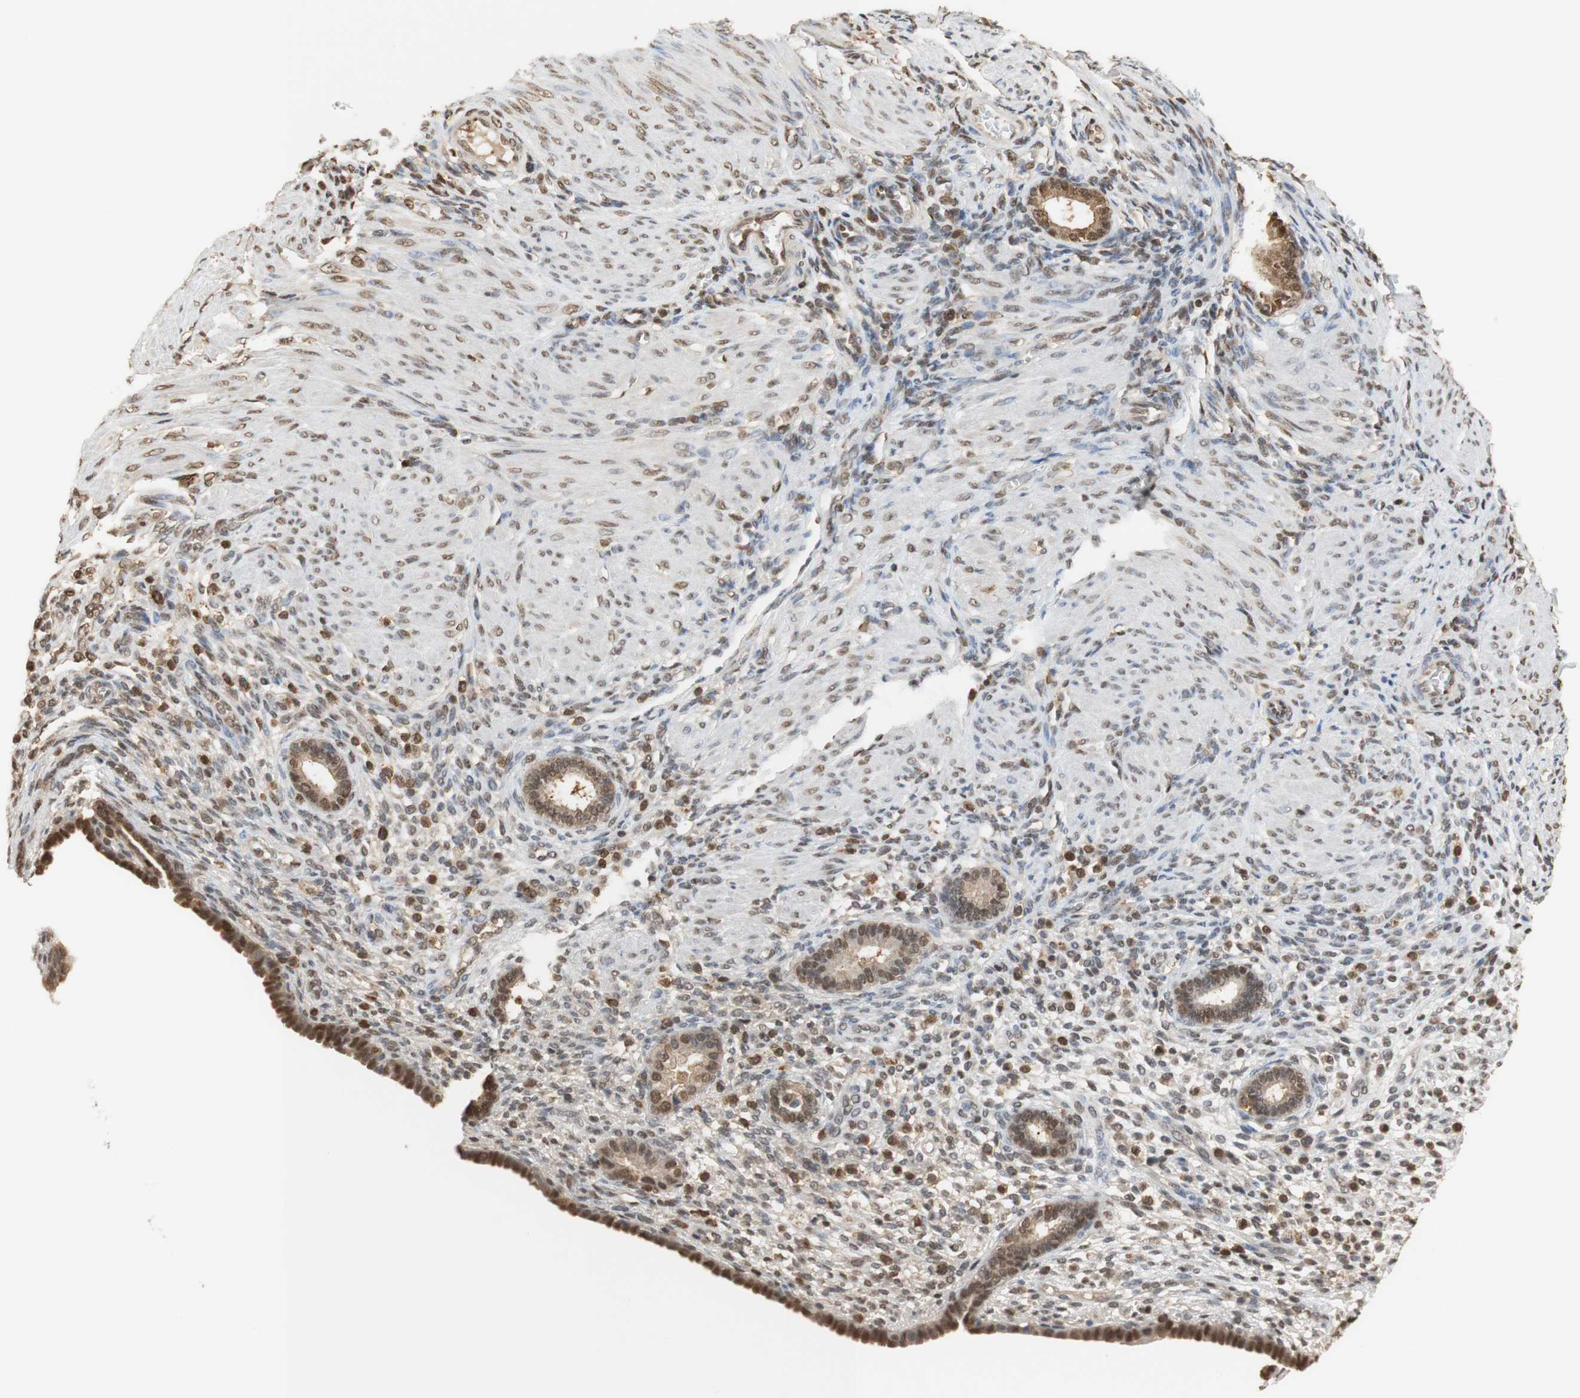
{"staining": {"intensity": "moderate", "quantity": "<25%", "location": "cytoplasmic/membranous,nuclear"}, "tissue": "endometrium", "cell_type": "Cells in endometrial stroma", "image_type": "normal", "snomed": [{"axis": "morphology", "description": "Normal tissue, NOS"}, {"axis": "topography", "description": "Endometrium"}], "caption": "Human endometrium stained with a brown dye shows moderate cytoplasmic/membranous,nuclear positive expression in approximately <25% of cells in endometrial stroma.", "gene": "NAP1L4", "patient": {"sex": "female", "age": 72}}